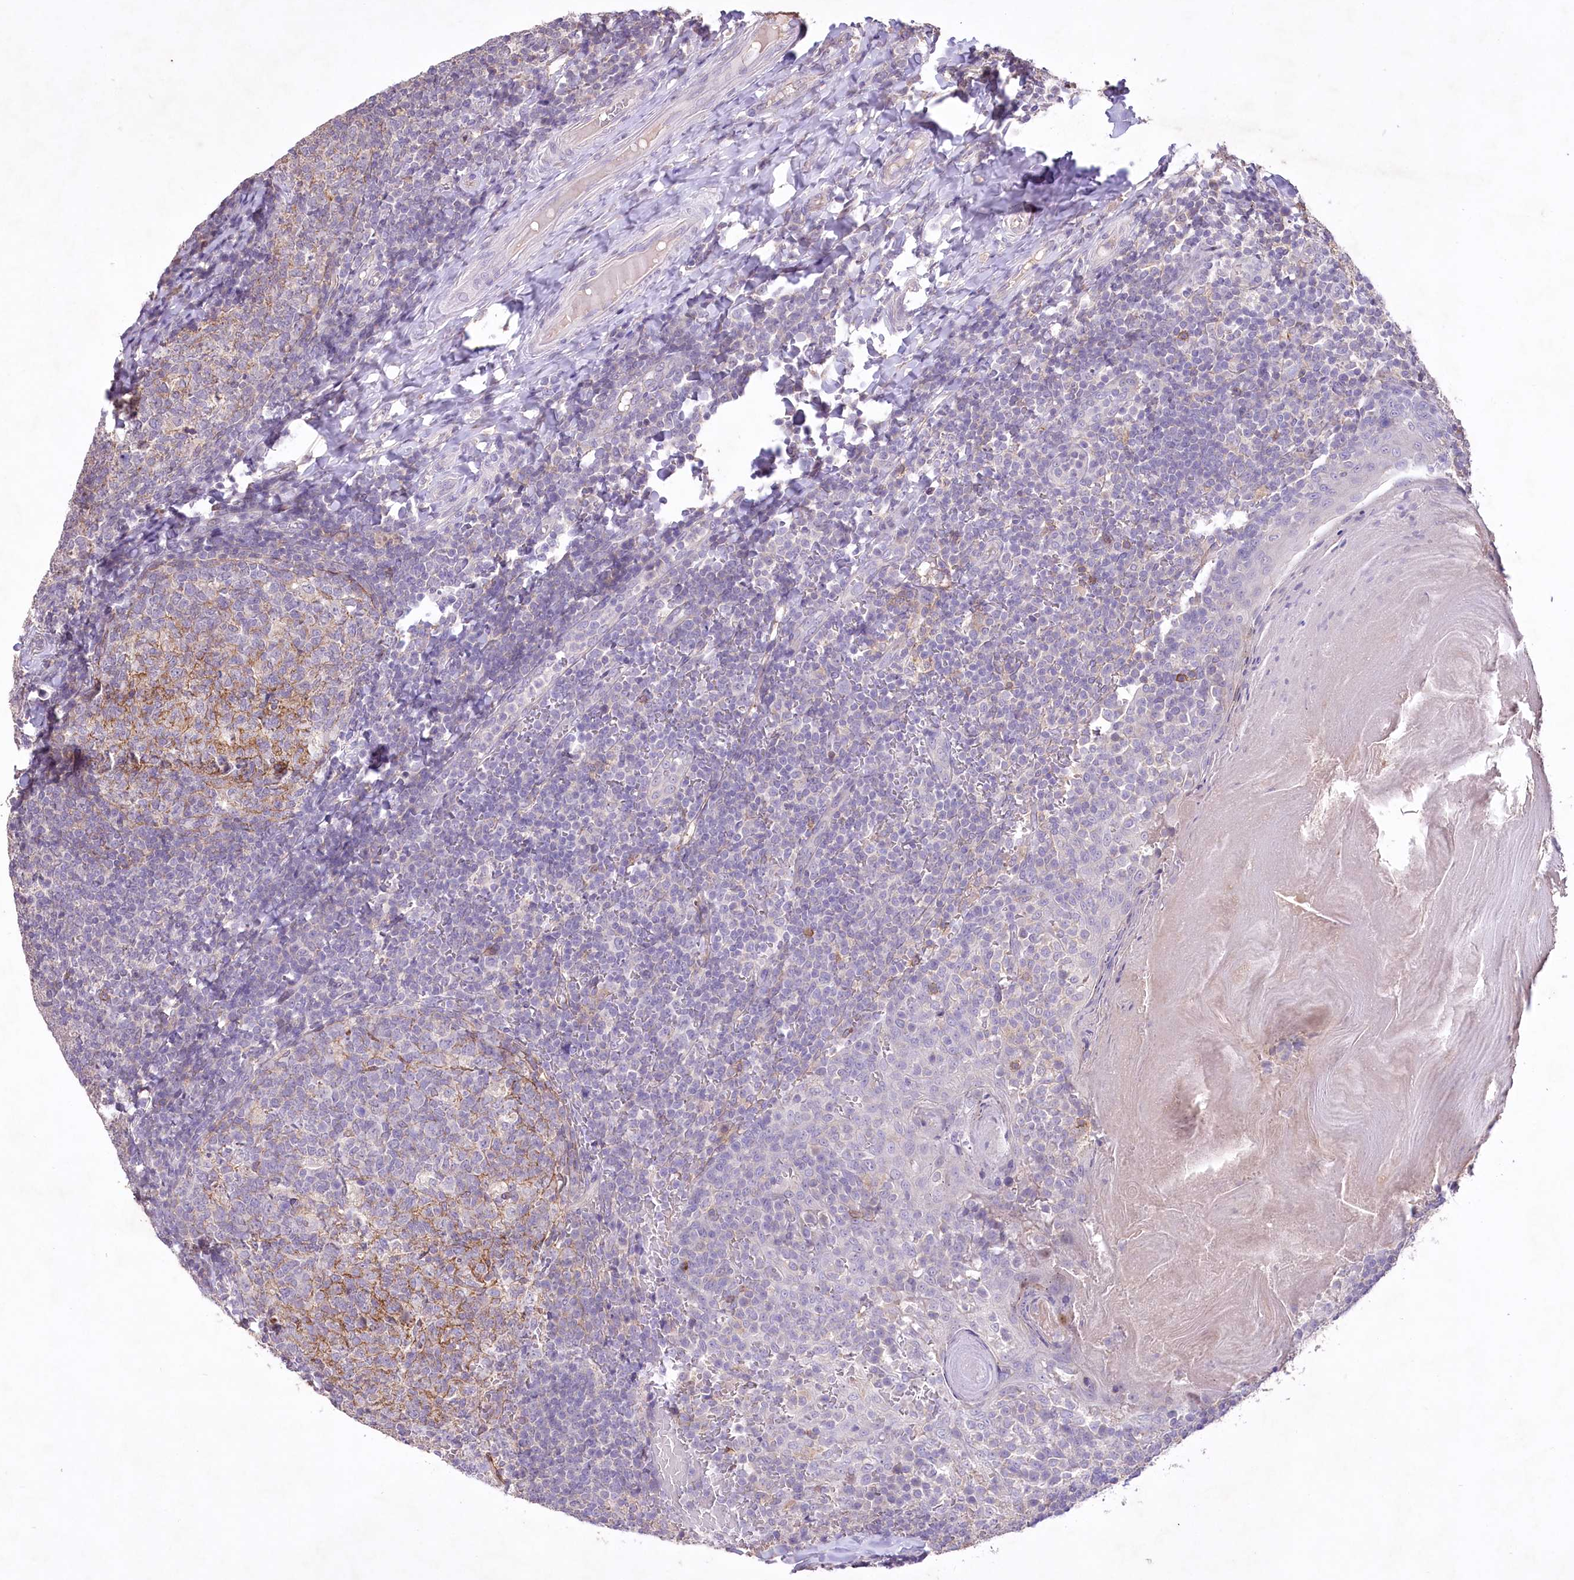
{"staining": {"intensity": "negative", "quantity": "none", "location": "none"}, "tissue": "tonsil", "cell_type": "Germinal center cells", "image_type": "normal", "snomed": [{"axis": "morphology", "description": "Normal tissue, NOS"}, {"axis": "topography", "description": "Tonsil"}], "caption": "Normal tonsil was stained to show a protein in brown. There is no significant staining in germinal center cells. (Stains: DAB IHC with hematoxylin counter stain, Microscopy: brightfield microscopy at high magnification).", "gene": "ENPP1", "patient": {"sex": "female", "age": 19}}